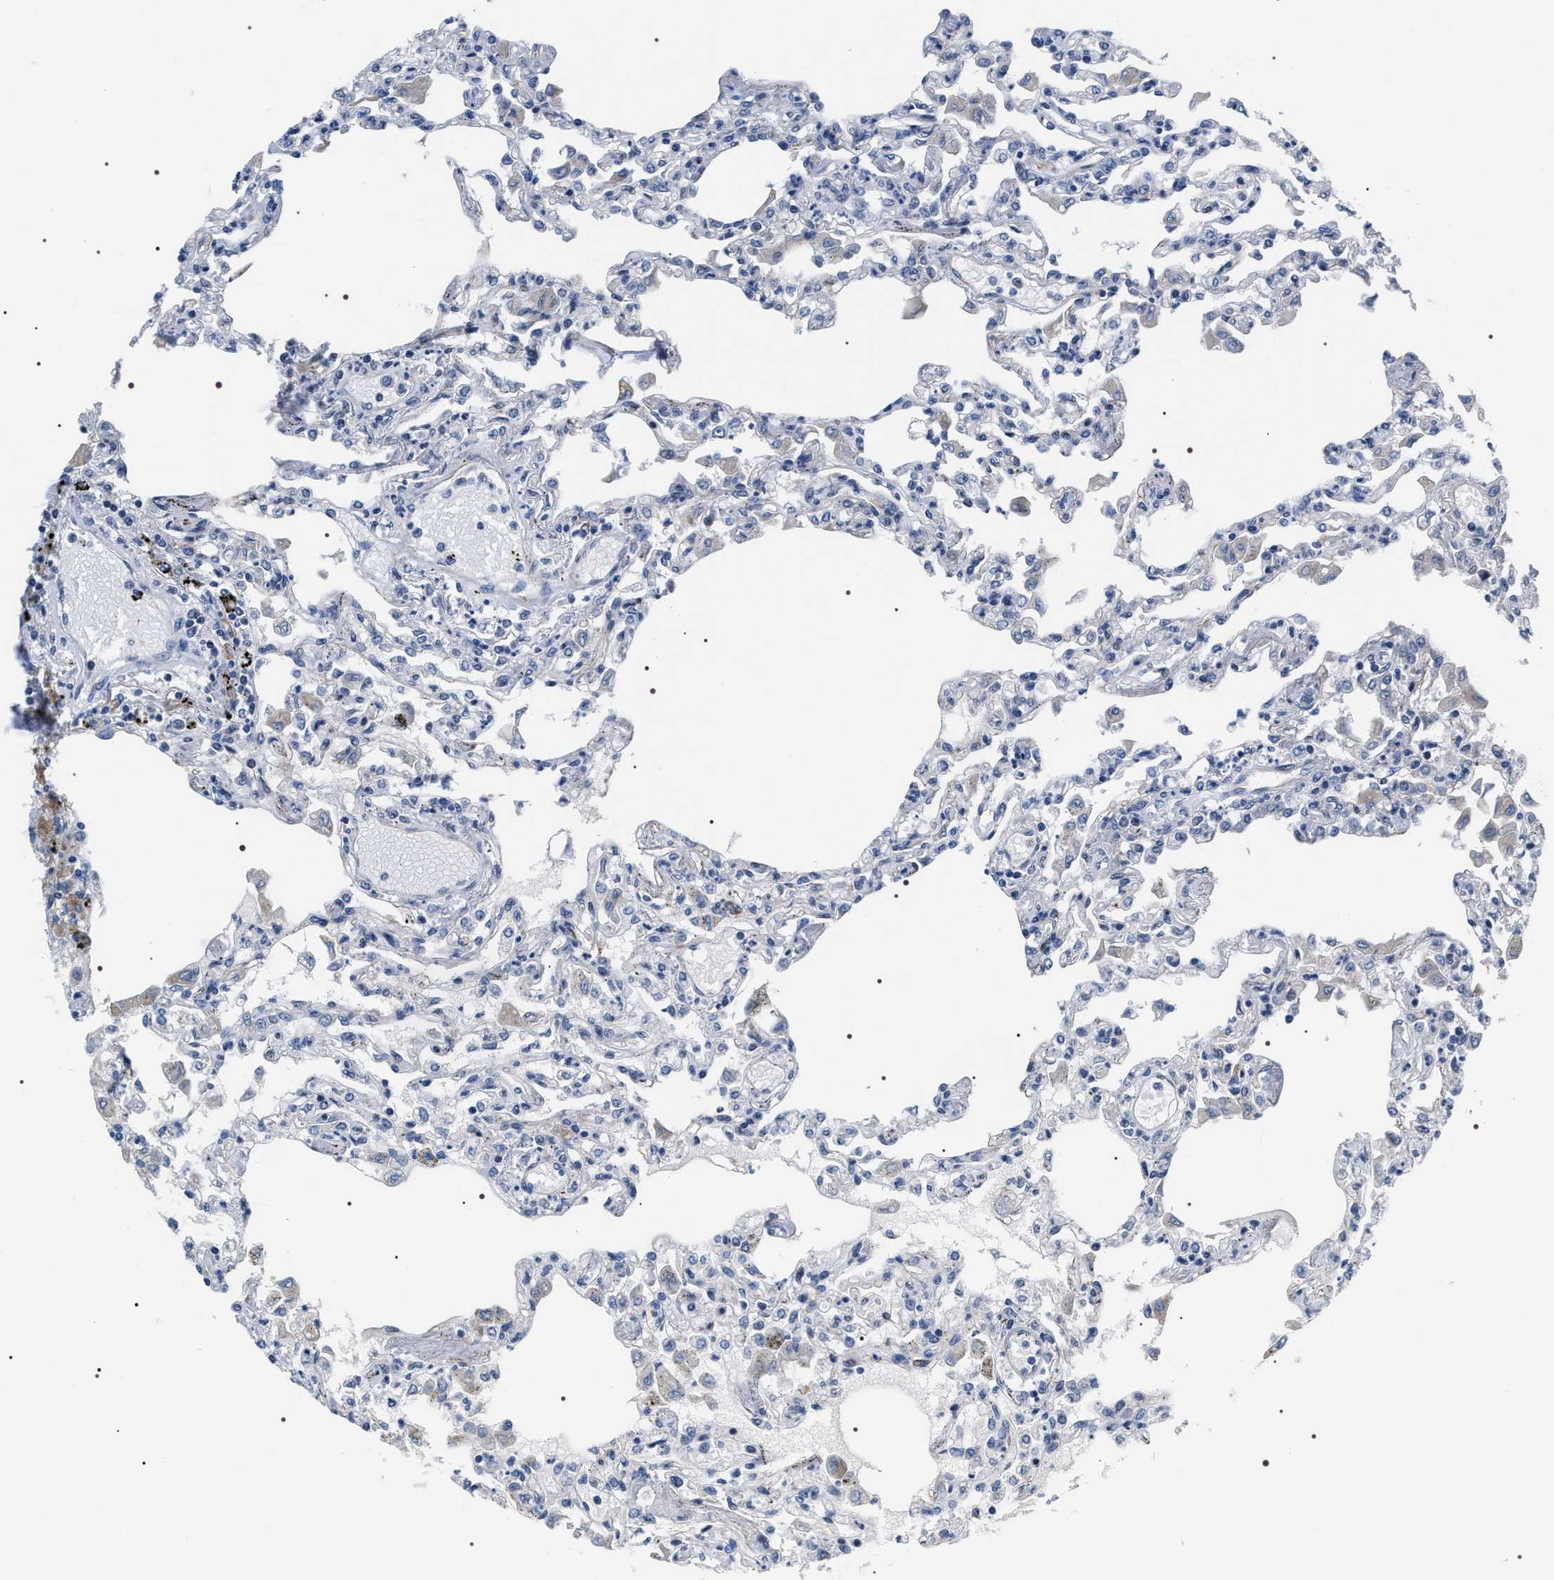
{"staining": {"intensity": "weak", "quantity": "<25%", "location": "cytoplasmic/membranous"}, "tissue": "lung", "cell_type": "Alveolar cells", "image_type": "normal", "snomed": [{"axis": "morphology", "description": "Normal tissue, NOS"}, {"axis": "topography", "description": "Bronchus"}, {"axis": "topography", "description": "Lung"}], "caption": "A high-resolution image shows IHC staining of normal lung, which displays no significant staining in alveolar cells.", "gene": "PKD1L1", "patient": {"sex": "female", "age": 49}}